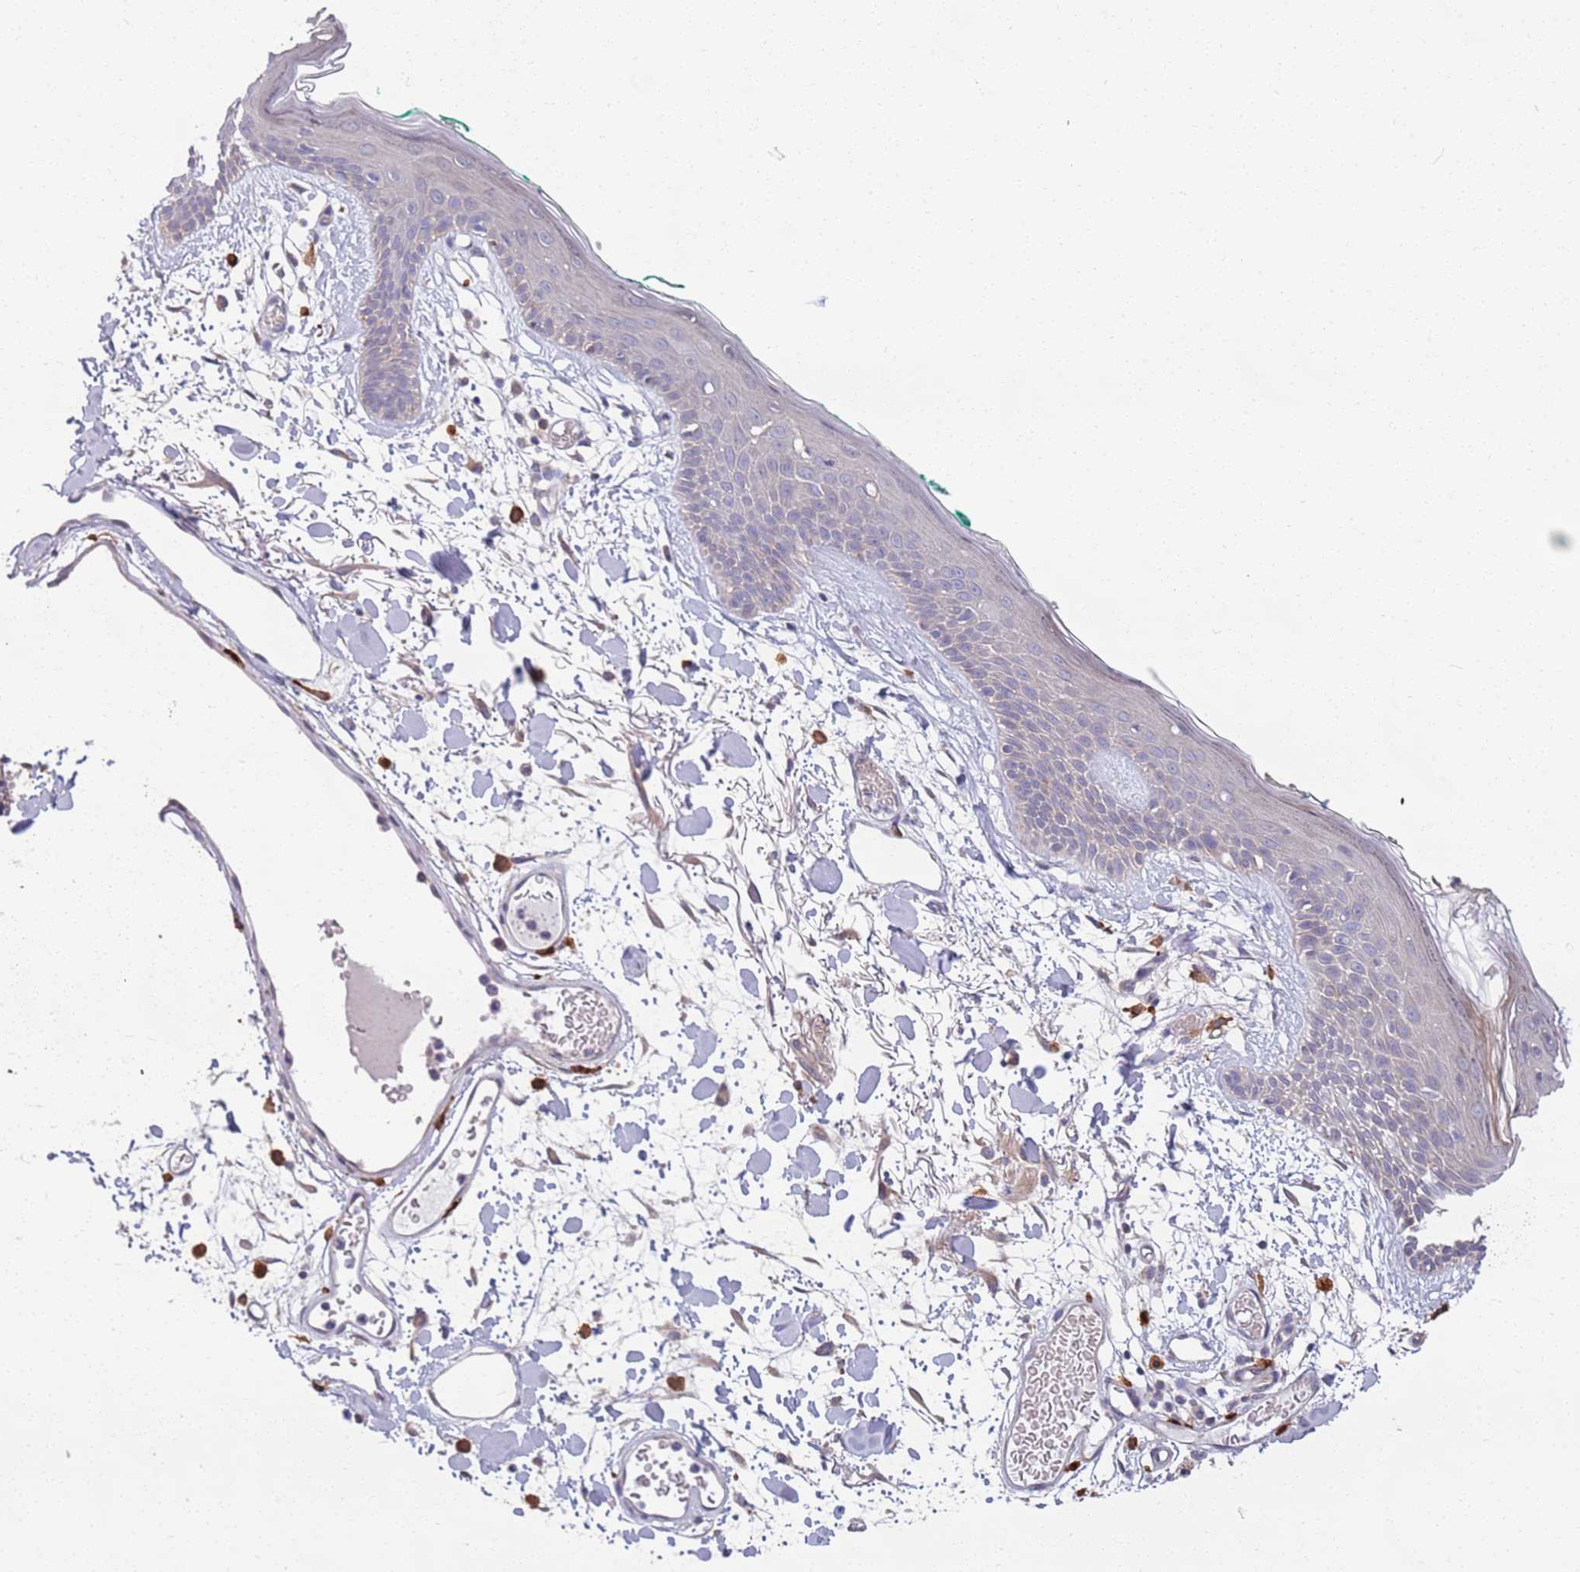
{"staining": {"intensity": "strong", "quantity": "<25%", "location": "cytoplasmic/membranous"}, "tissue": "skin", "cell_type": "Fibroblasts", "image_type": "normal", "snomed": [{"axis": "morphology", "description": "Normal tissue, NOS"}, {"axis": "topography", "description": "Skin"}], "caption": "DAB (3,3'-diaminobenzidine) immunohistochemical staining of benign skin reveals strong cytoplasmic/membranous protein staining in approximately <25% of fibroblasts. Nuclei are stained in blue.", "gene": "MARVELD2", "patient": {"sex": "male", "age": 79}}